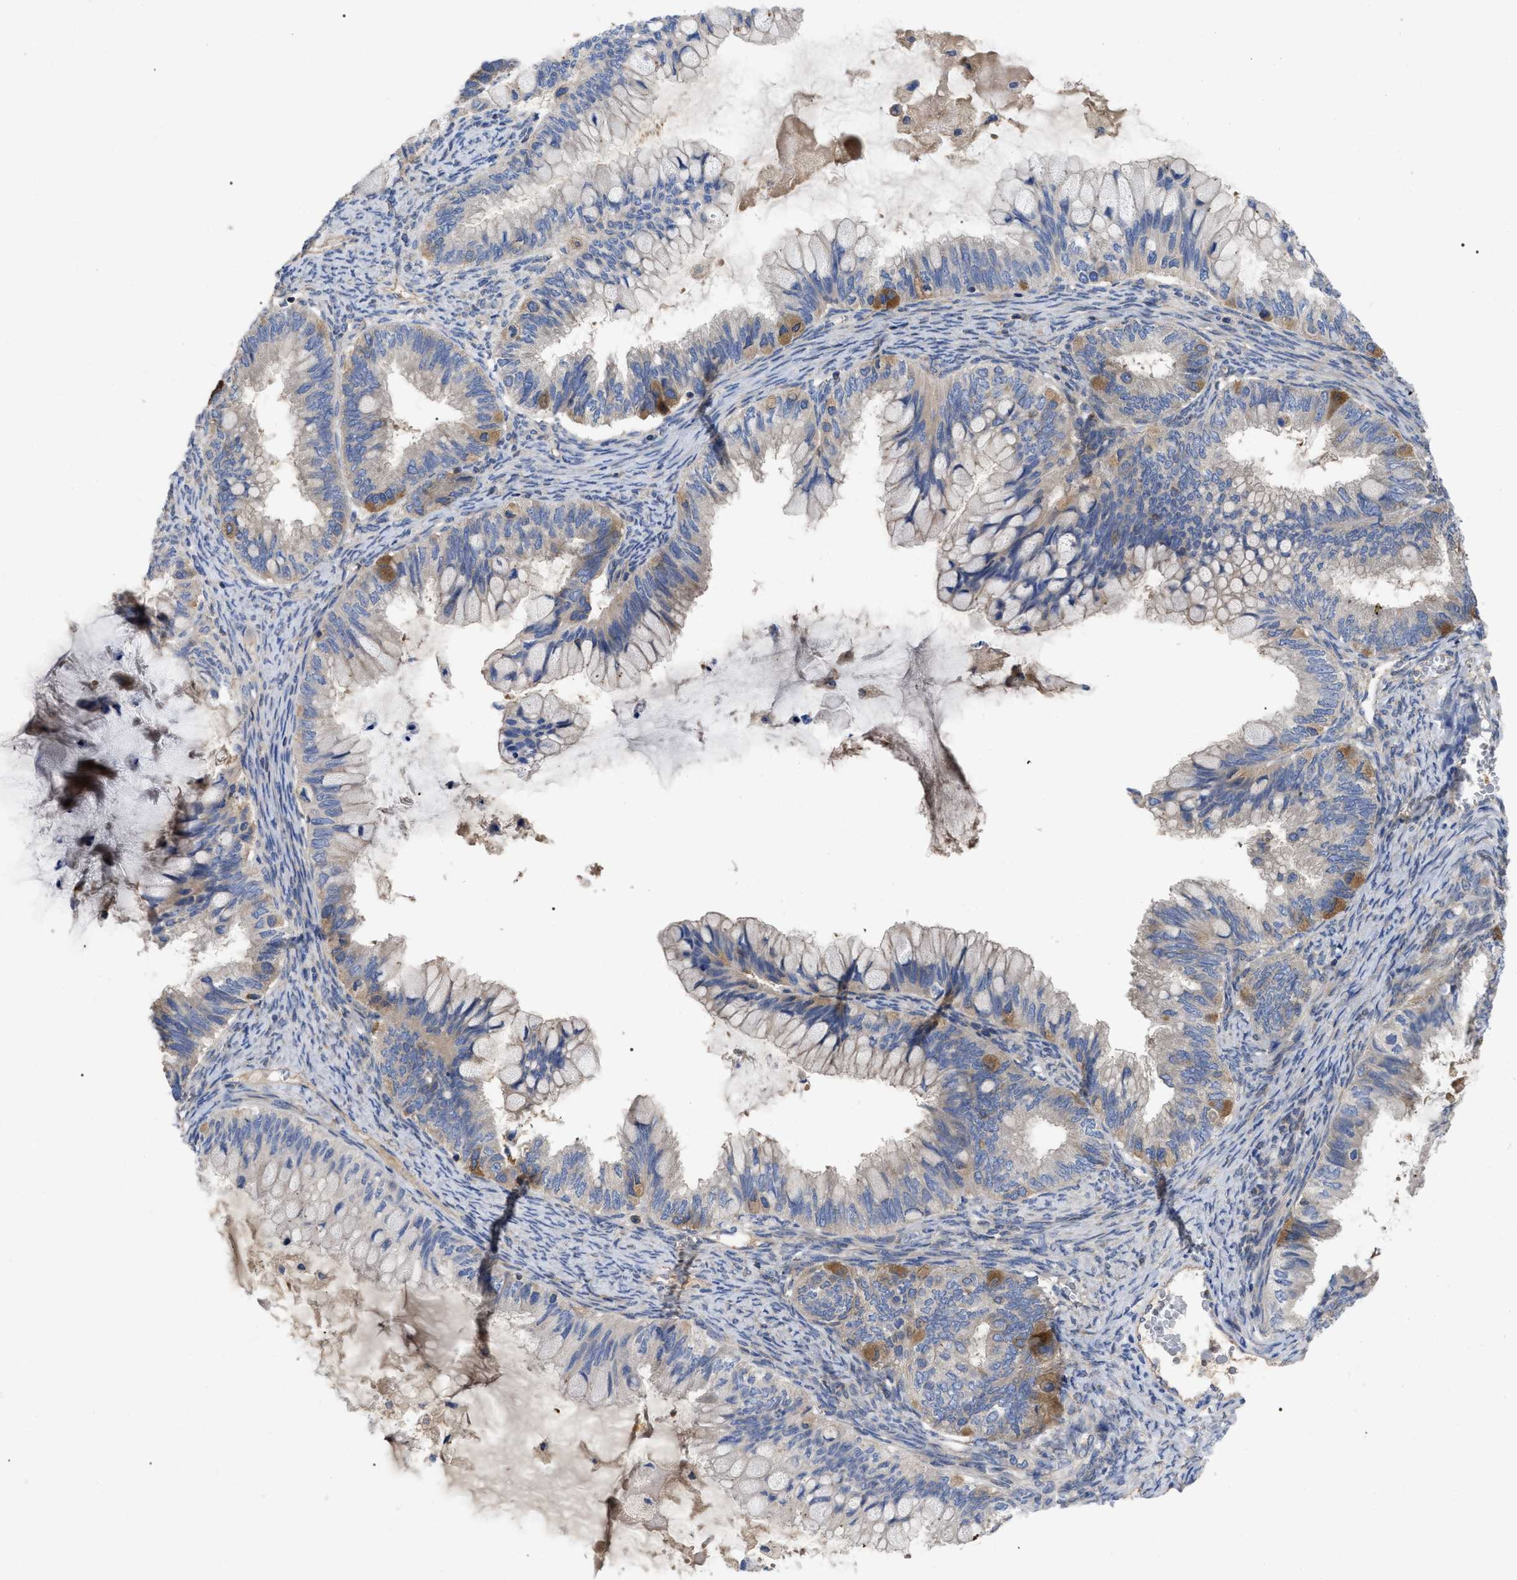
{"staining": {"intensity": "moderate", "quantity": "<25%", "location": "cytoplasmic/membranous"}, "tissue": "ovarian cancer", "cell_type": "Tumor cells", "image_type": "cancer", "snomed": [{"axis": "morphology", "description": "Cystadenocarcinoma, mucinous, NOS"}, {"axis": "topography", "description": "Ovary"}], "caption": "IHC staining of mucinous cystadenocarcinoma (ovarian), which exhibits low levels of moderate cytoplasmic/membranous positivity in about <25% of tumor cells indicating moderate cytoplasmic/membranous protein positivity. The staining was performed using DAB (brown) for protein detection and nuclei were counterstained in hematoxylin (blue).", "gene": "RAP1GDS1", "patient": {"sex": "female", "age": 80}}